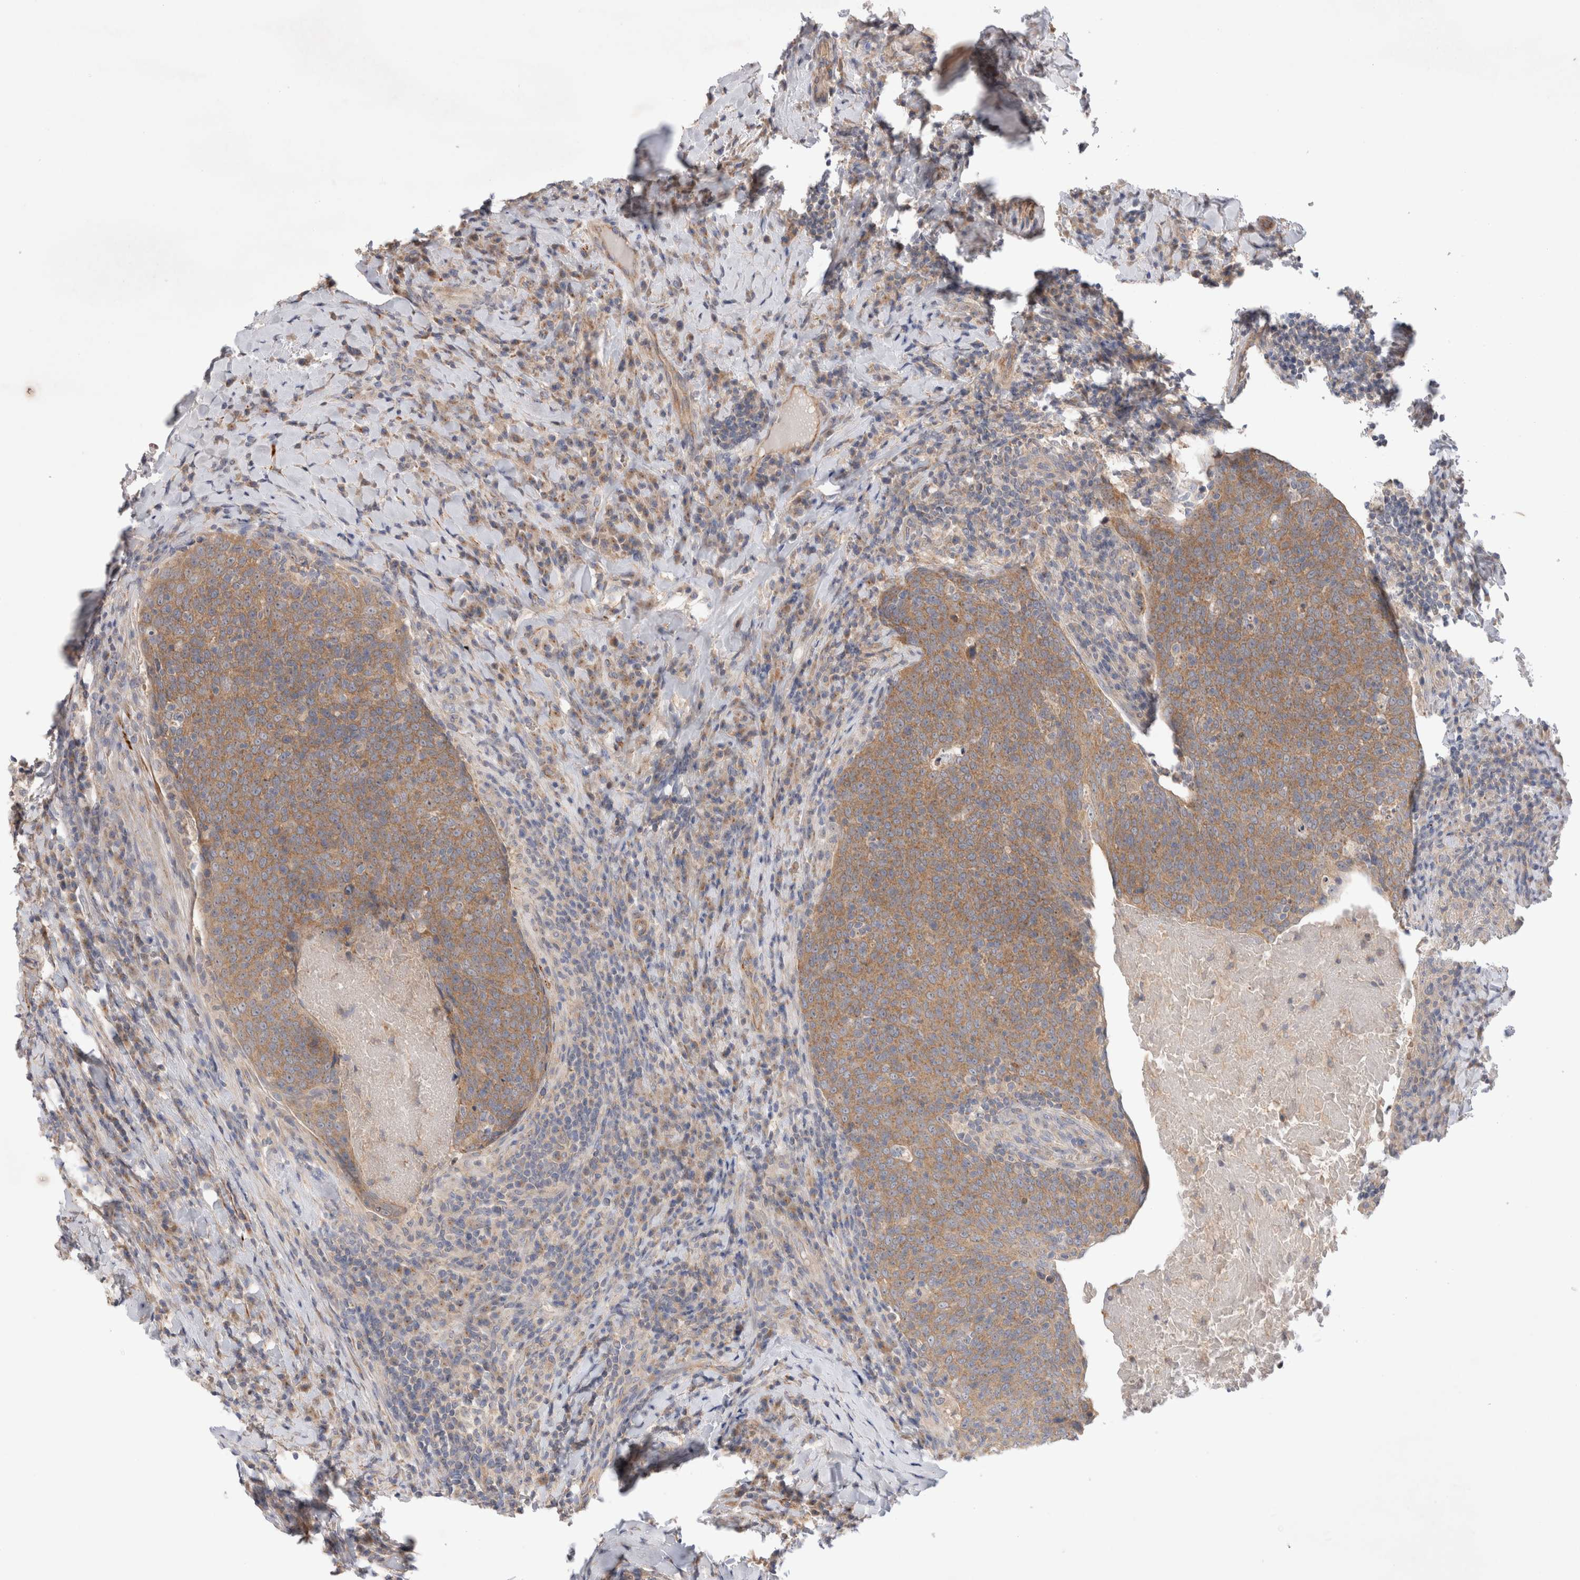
{"staining": {"intensity": "moderate", "quantity": ">75%", "location": "cytoplasmic/membranous"}, "tissue": "head and neck cancer", "cell_type": "Tumor cells", "image_type": "cancer", "snomed": [{"axis": "morphology", "description": "Squamous cell carcinoma, NOS"}, {"axis": "morphology", "description": "Squamous cell carcinoma, metastatic, NOS"}, {"axis": "topography", "description": "Lymph node"}, {"axis": "topography", "description": "Head-Neck"}], "caption": "Tumor cells exhibit moderate cytoplasmic/membranous positivity in about >75% of cells in head and neck cancer. (DAB (3,3'-diaminobenzidine) IHC with brightfield microscopy, high magnification).", "gene": "IFT74", "patient": {"sex": "male", "age": 62}}